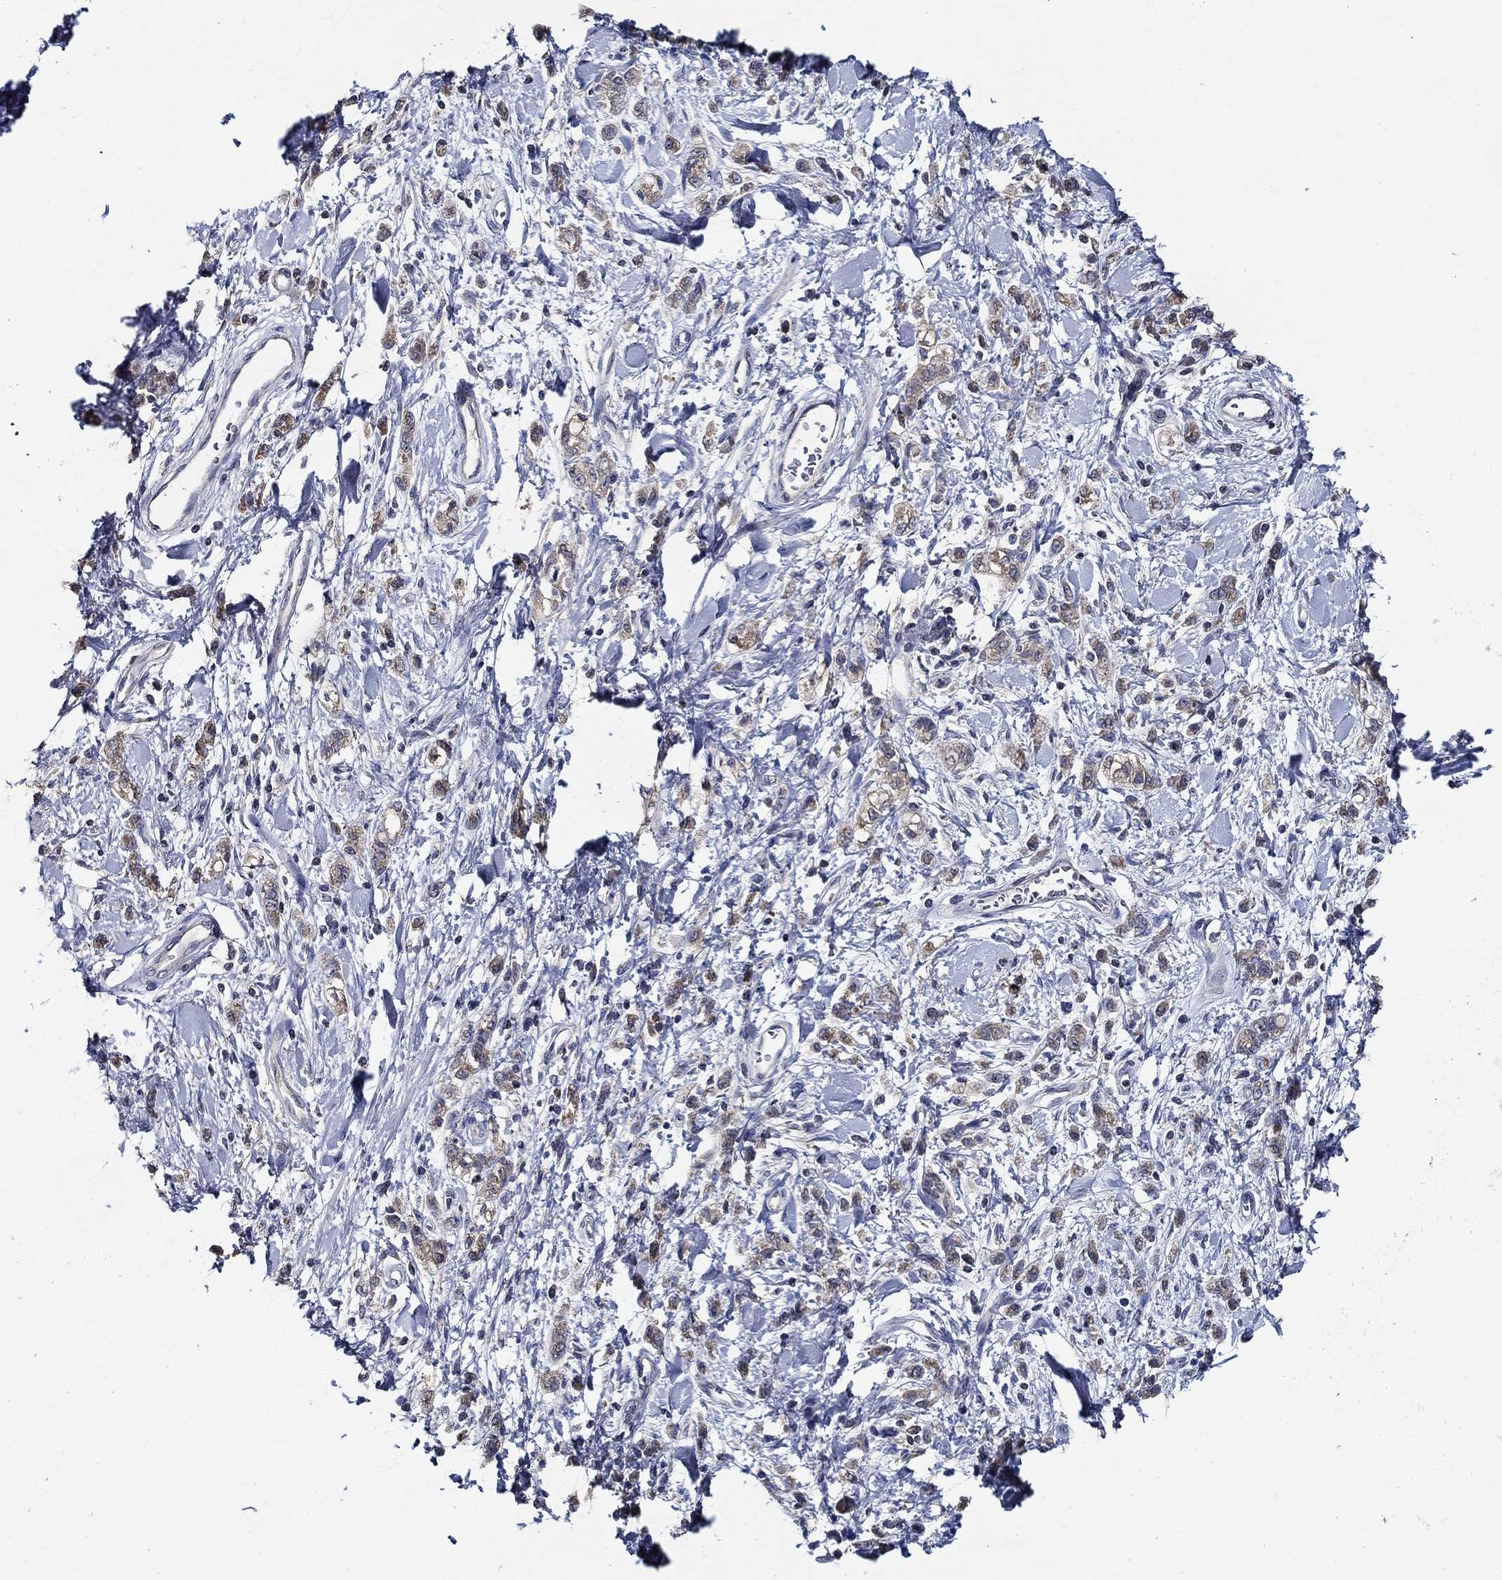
{"staining": {"intensity": "moderate", "quantity": "<25%", "location": "cytoplasmic/membranous"}, "tissue": "stomach cancer", "cell_type": "Tumor cells", "image_type": "cancer", "snomed": [{"axis": "morphology", "description": "Adenocarcinoma, NOS"}, {"axis": "topography", "description": "Stomach"}], "caption": "Stomach cancer was stained to show a protein in brown. There is low levels of moderate cytoplasmic/membranous positivity in about <25% of tumor cells.", "gene": "WDR53", "patient": {"sex": "male", "age": 77}}